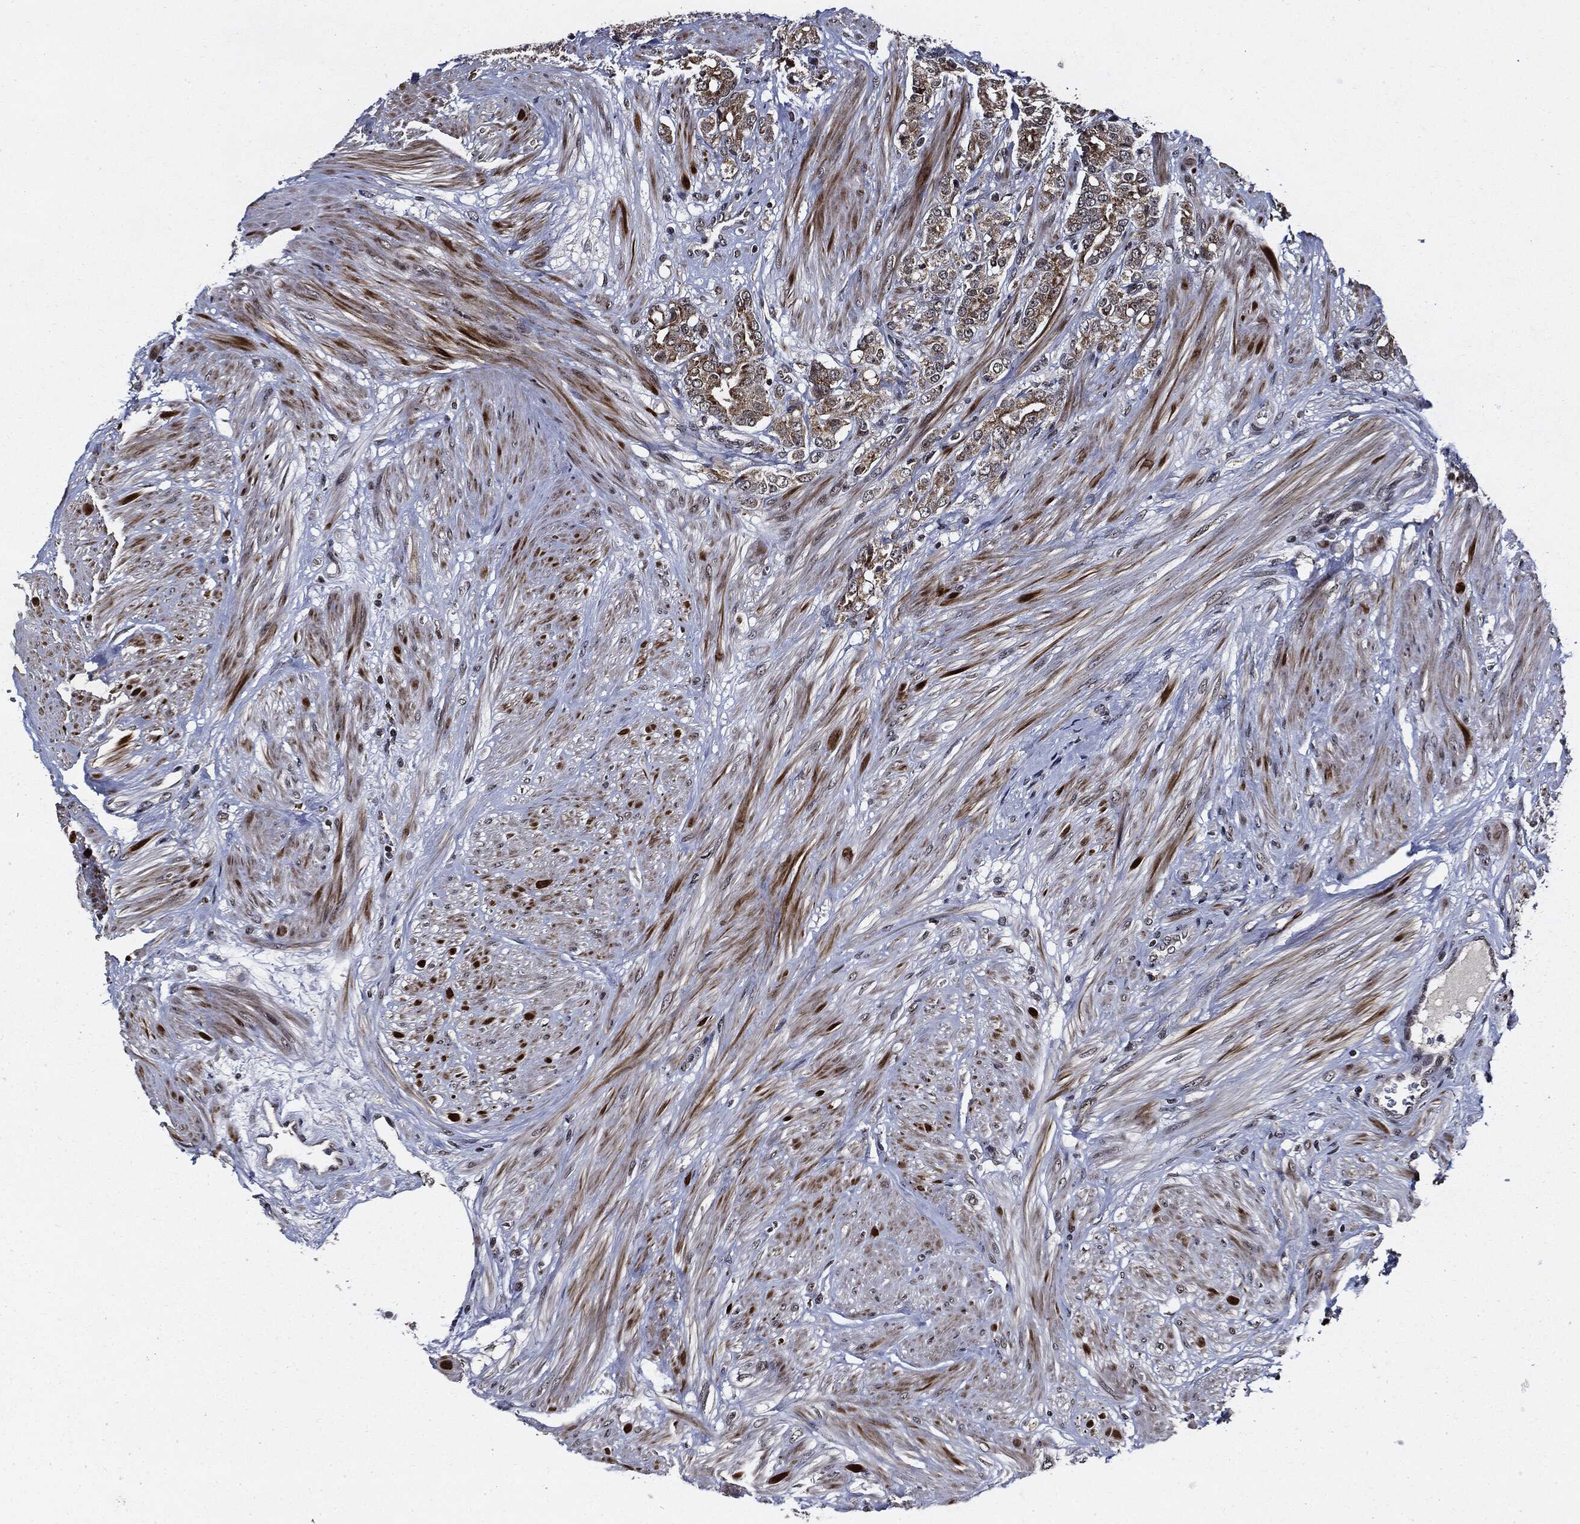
{"staining": {"intensity": "weak", "quantity": ">75%", "location": "cytoplasmic/membranous"}, "tissue": "prostate cancer", "cell_type": "Tumor cells", "image_type": "cancer", "snomed": [{"axis": "morphology", "description": "Adenocarcinoma, NOS"}, {"axis": "topography", "description": "Prostate and seminal vesicle, NOS"}, {"axis": "topography", "description": "Prostate"}], "caption": "A low amount of weak cytoplasmic/membranous positivity is seen in approximately >75% of tumor cells in prostate cancer tissue.", "gene": "SUGT1", "patient": {"sex": "male", "age": 67}}